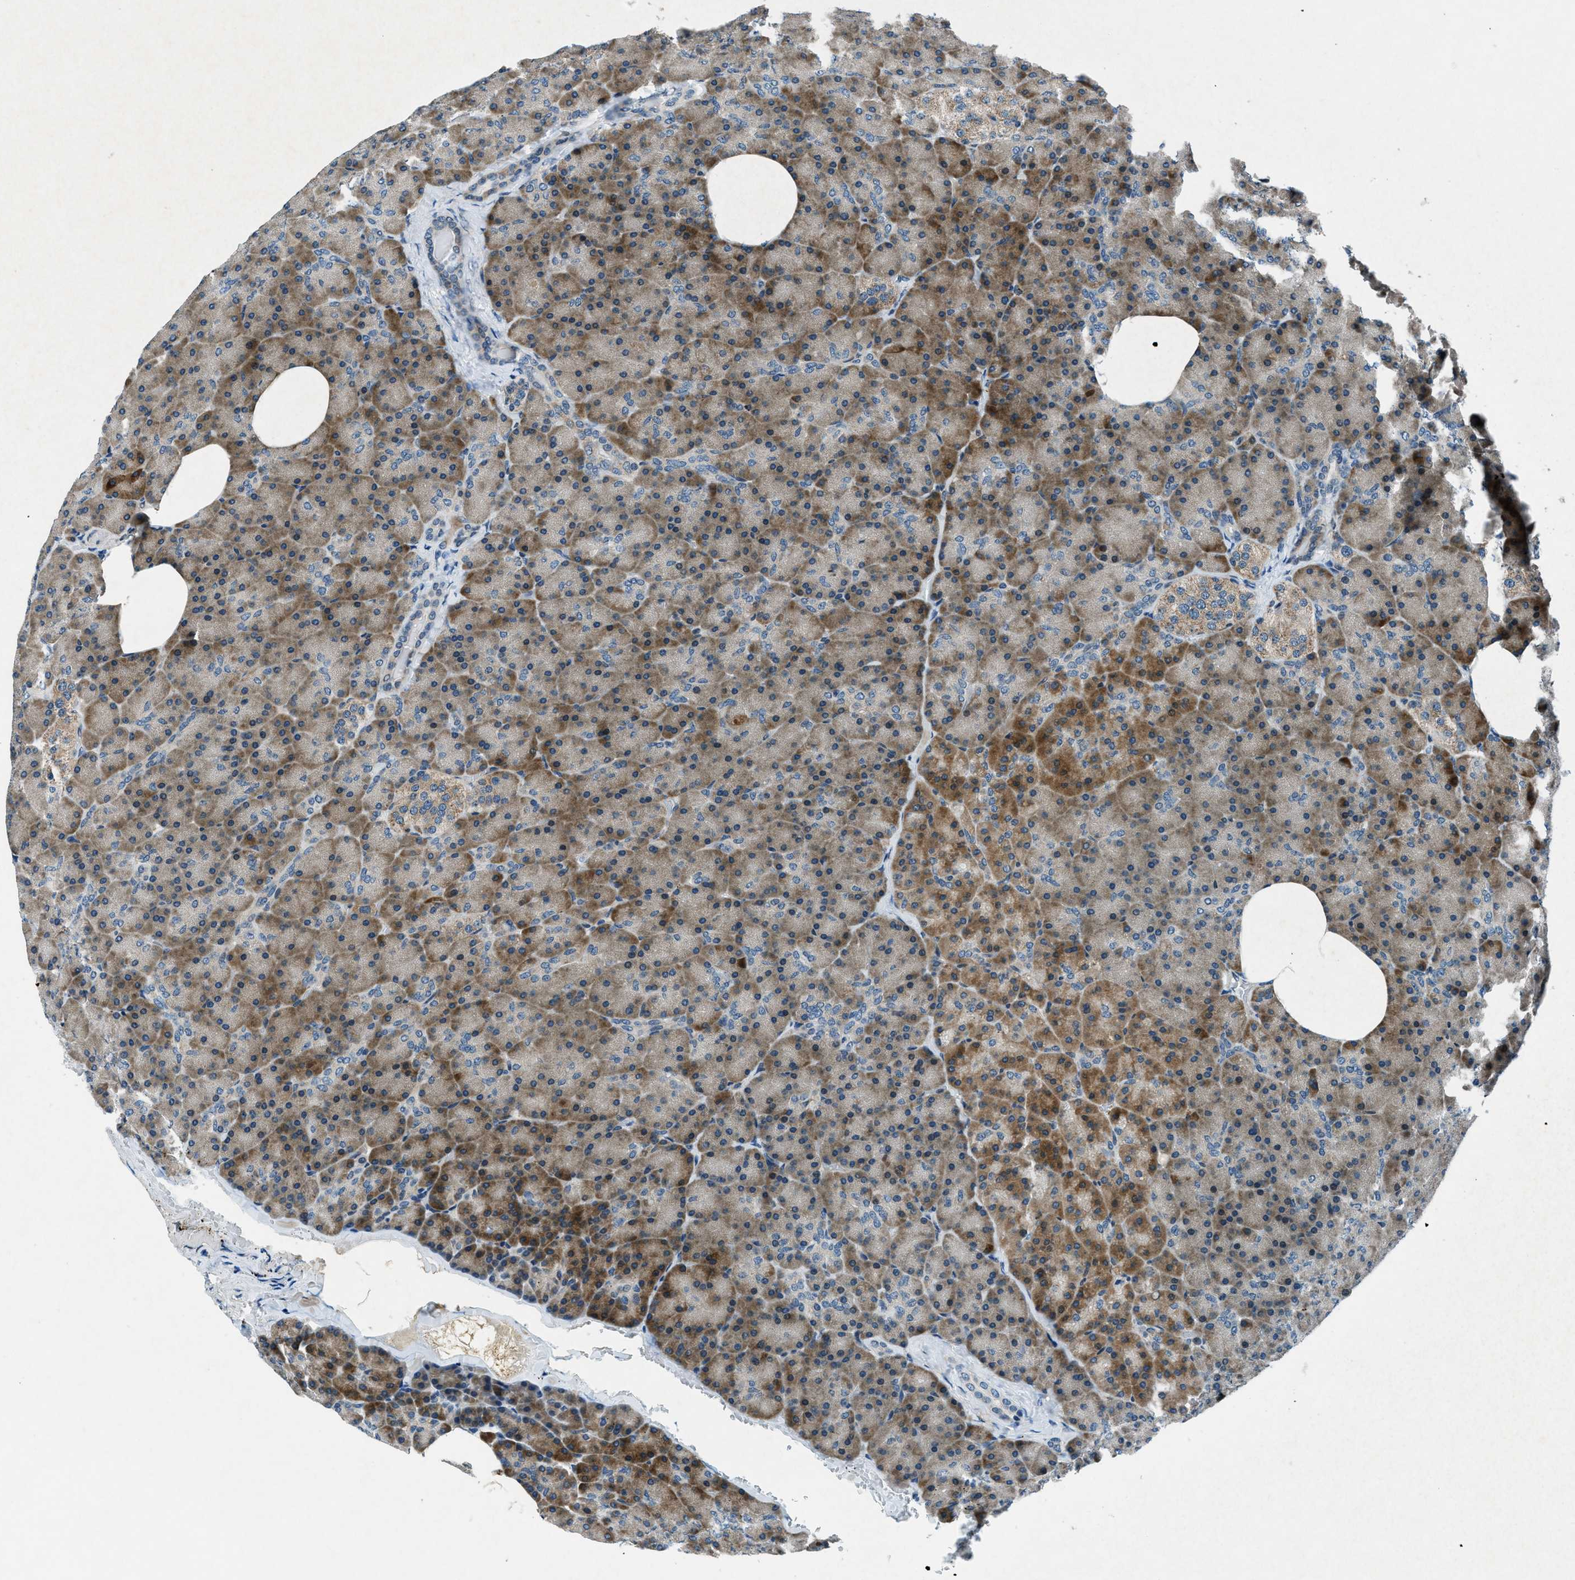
{"staining": {"intensity": "moderate", "quantity": "25%-75%", "location": "cytoplasmic/membranous"}, "tissue": "pancreas", "cell_type": "Exocrine glandular cells", "image_type": "normal", "snomed": [{"axis": "morphology", "description": "Normal tissue, NOS"}, {"axis": "topography", "description": "Pancreas"}], "caption": "Protein expression analysis of normal pancreas exhibits moderate cytoplasmic/membranous positivity in about 25%-75% of exocrine glandular cells. Using DAB (3,3'-diaminobenzidine) (brown) and hematoxylin (blue) stains, captured at high magnification using brightfield microscopy.", "gene": "GINM1", "patient": {"sex": "female", "age": 35}}